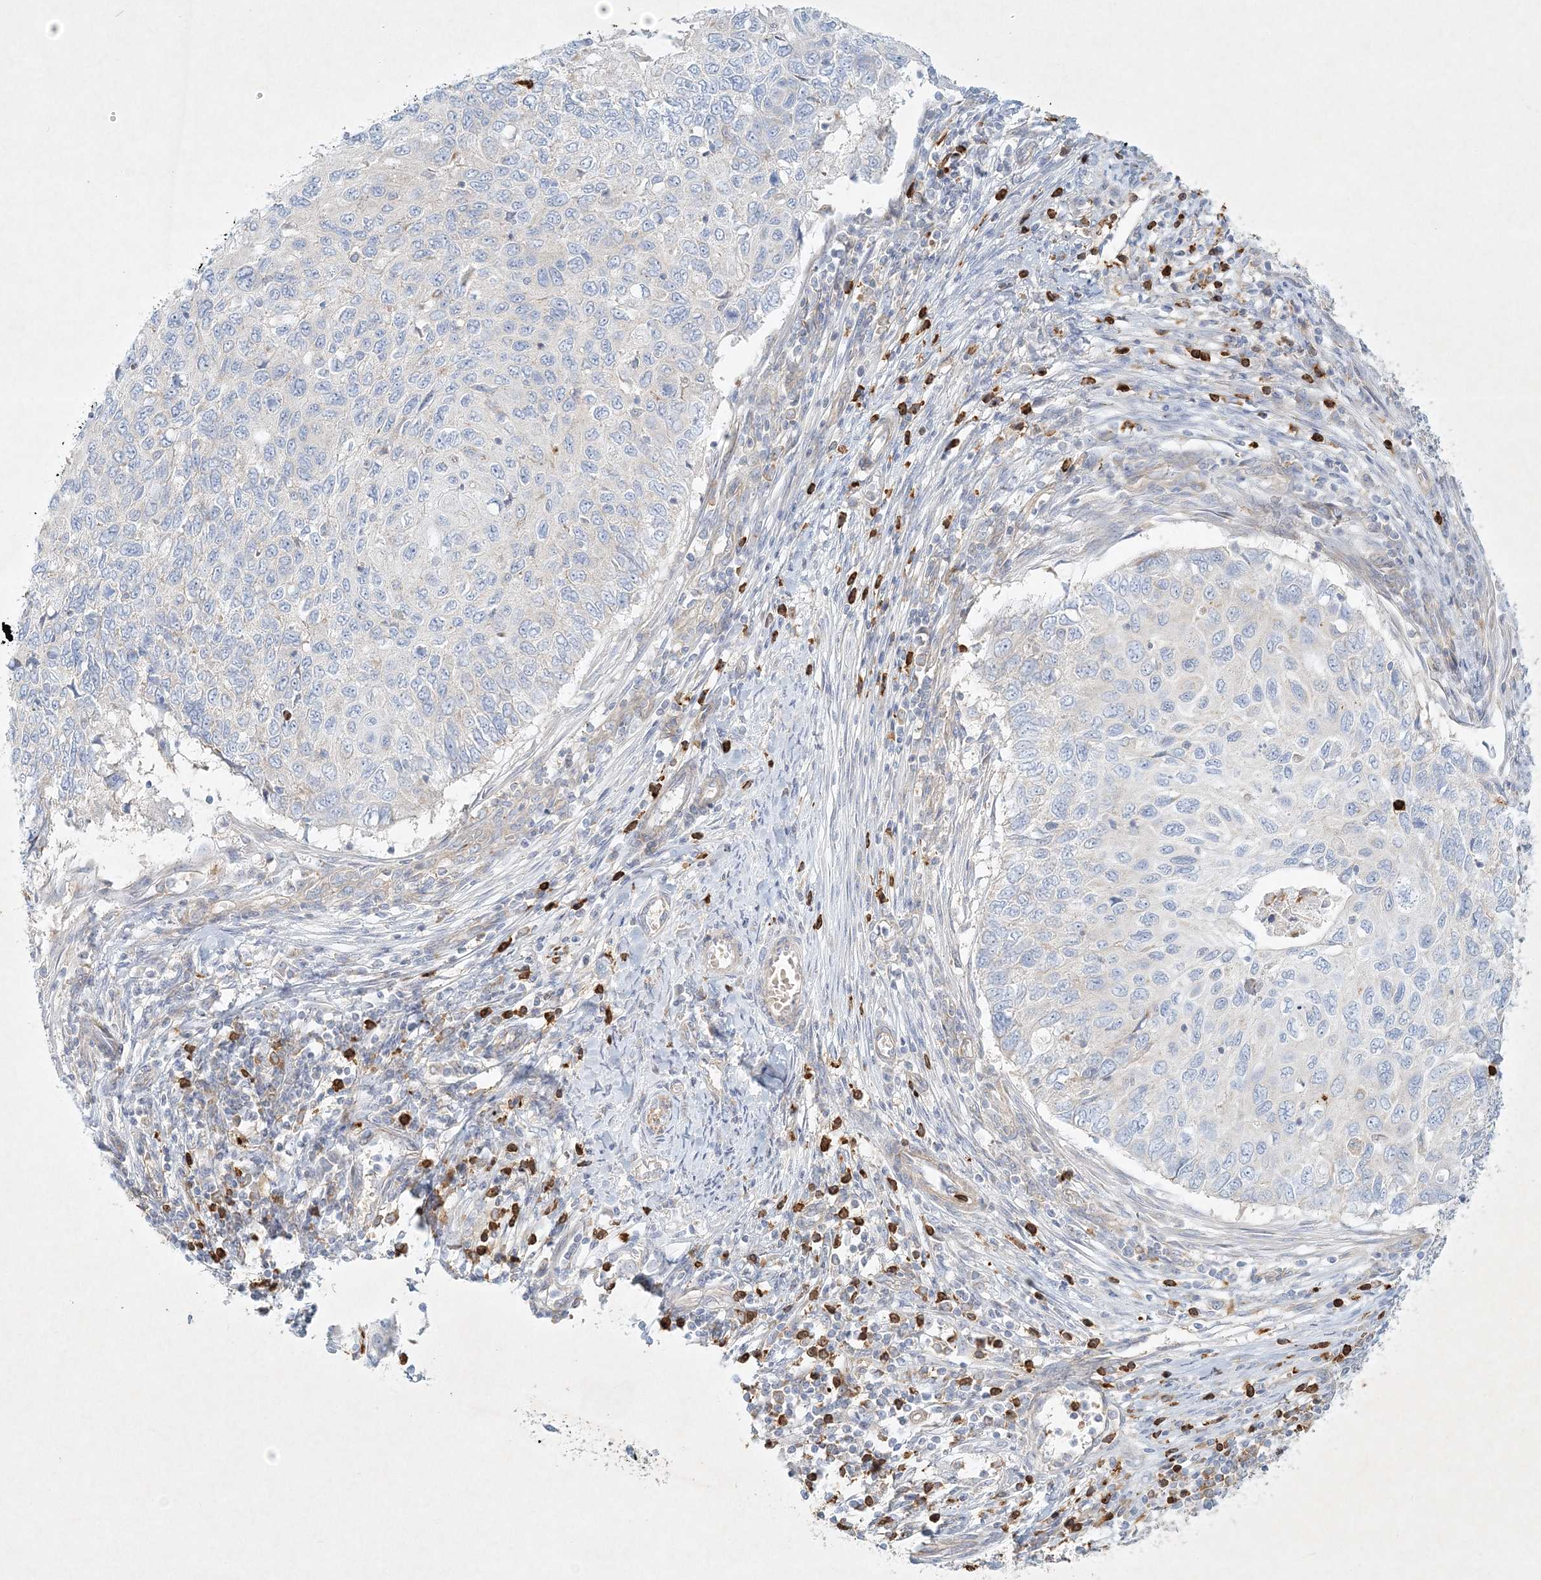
{"staining": {"intensity": "negative", "quantity": "none", "location": "none"}, "tissue": "cervical cancer", "cell_type": "Tumor cells", "image_type": "cancer", "snomed": [{"axis": "morphology", "description": "Squamous cell carcinoma, NOS"}, {"axis": "topography", "description": "Cervix"}], "caption": "DAB immunohistochemical staining of cervical squamous cell carcinoma demonstrates no significant expression in tumor cells. (Immunohistochemistry (ihc), brightfield microscopy, high magnification).", "gene": "STK11IP", "patient": {"sex": "female", "age": 70}}